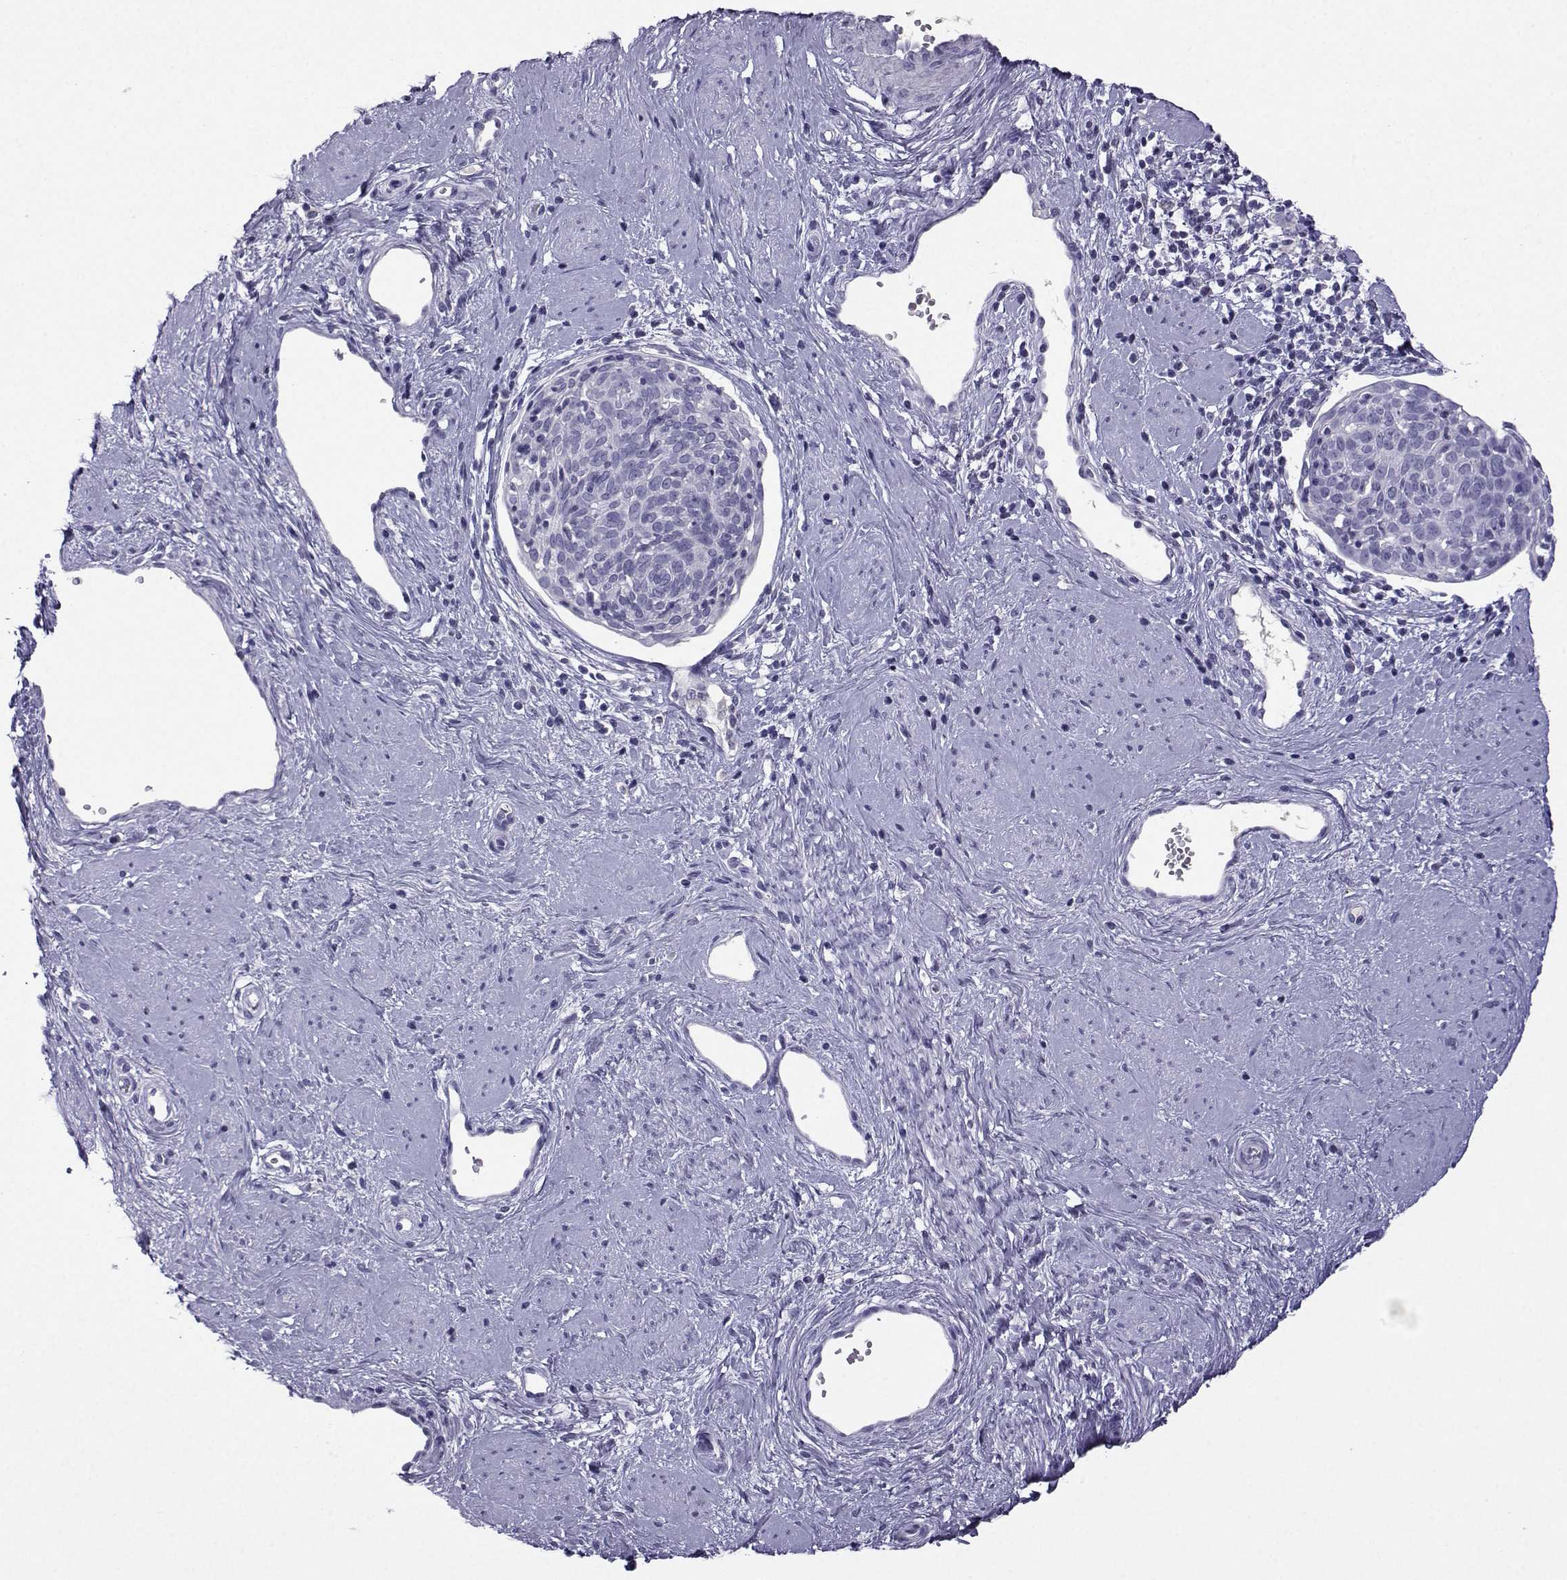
{"staining": {"intensity": "negative", "quantity": "none", "location": "none"}, "tissue": "cervical cancer", "cell_type": "Tumor cells", "image_type": "cancer", "snomed": [{"axis": "morphology", "description": "Squamous cell carcinoma, NOS"}, {"axis": "topography", "description": "Cervix"}], "caption": "This is an immunohistochemistry image of human squamous cell carcinoma (cervical). There is no positivity in tumor cells.", "gene": "ARMC2", "patient": {"sex": "female", "age": 39}}